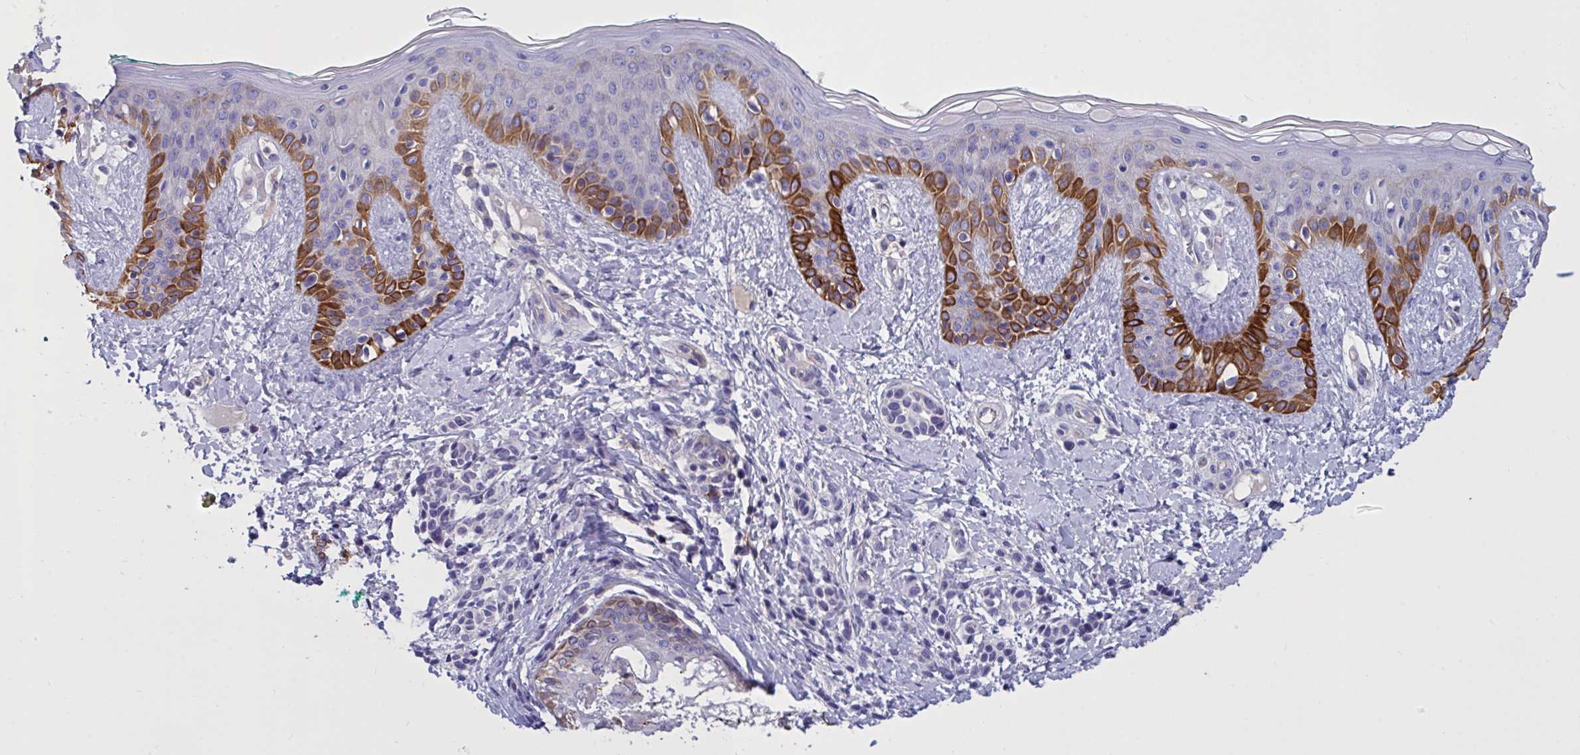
{"staining": {"intensity": "negative", "quantity": "none", "location": "none"}, "tissue": "skin", "cell_type": "Fibroblasts", "image_type": "normal", "snomed": [{"axis": "morphology", "description": "Normal tissue, NOS"}, {"axis": "topography", "description": "Skin"}], "caption": "Protein analysis of benign skin displays no significant staining in fibroblasts. Nuclei are stained in blue.", "gene": "SLC66A1", "patient": {"sex": "male", "age": 16}}